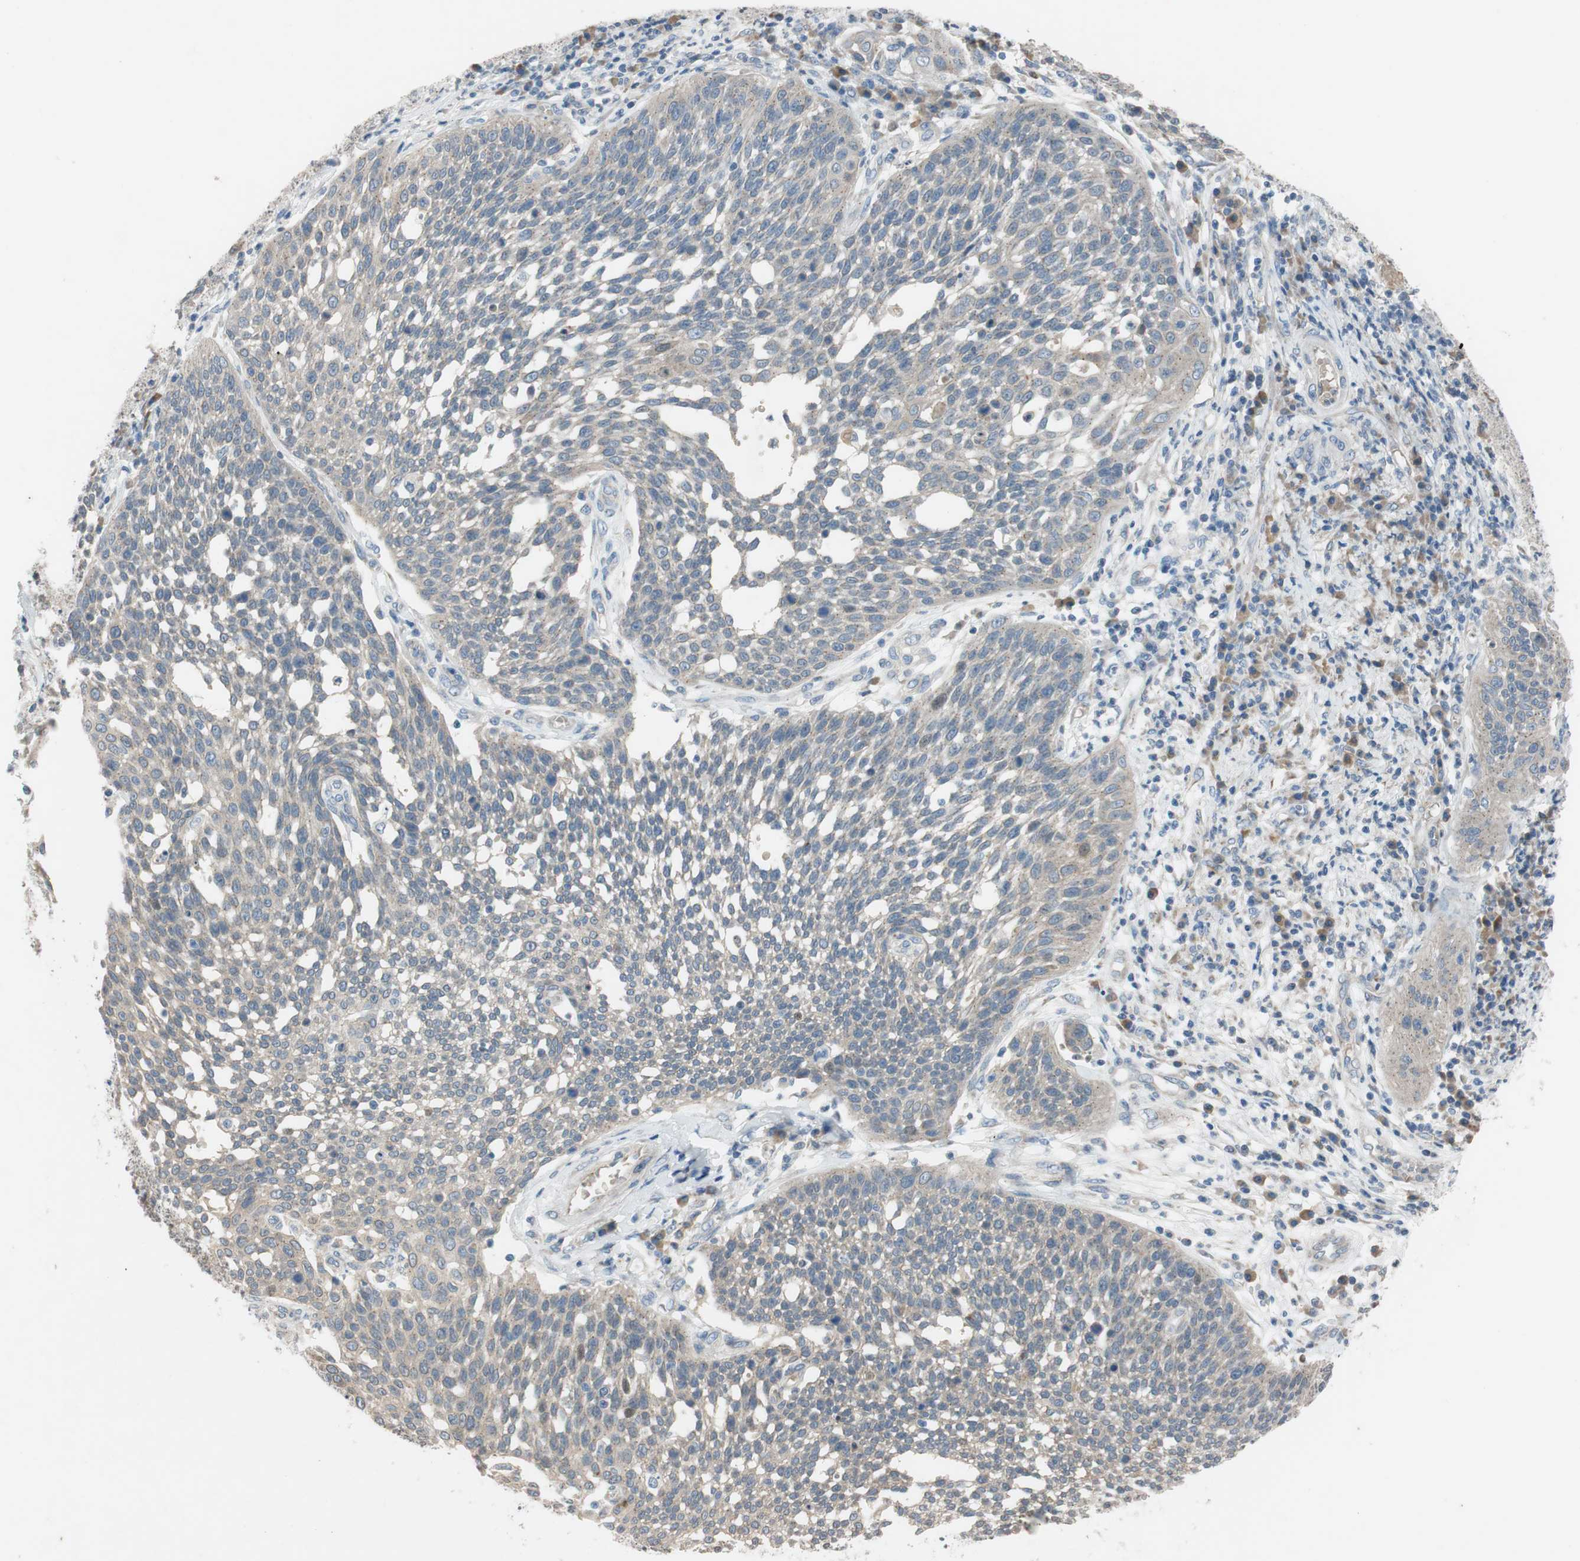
{"staining": {"intensity": "weak", "quantity": ">75%", "location": "cytoplasmic/membranous"}, "tissue": "cervical cancer", "cell_type": "Tumor cells", "image_type": "cancer", "snomed": [{"axis": "morphology", "description": "Squamous cell carcinoma, NOS"}, {"axis": "topography", "description": "Cervix"}], "caption": "Weak cytoplasmic/membranous expression for a protein is identified in about >75% of tumor cells of cervical cancer (squamous cell carcinoma) using immunohistochemistry.", "gene": "ADD2", "patient": {"sex": "female", "age": 34}}